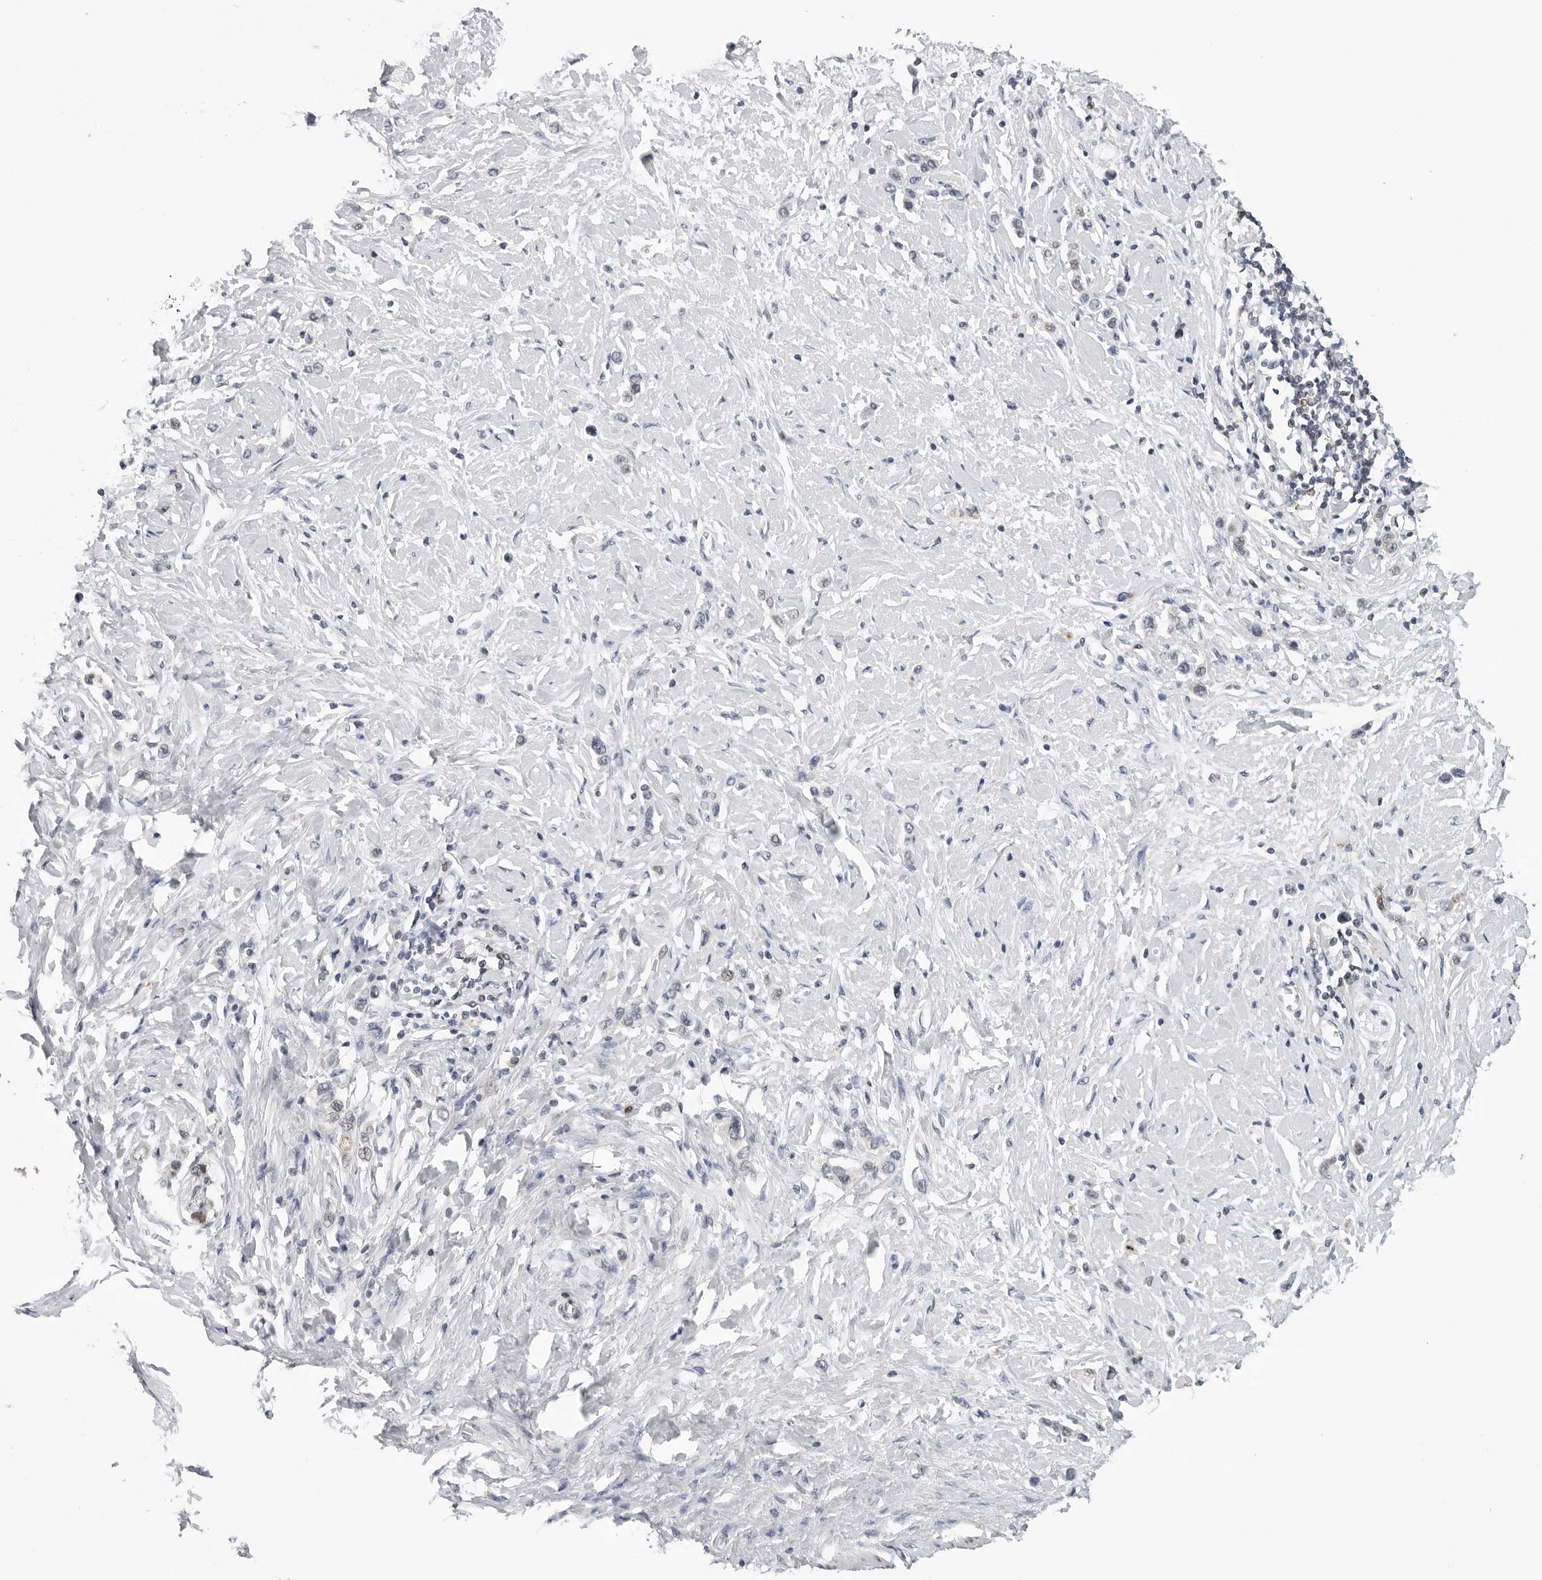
{"staining": {"intensity": "negative", "quantity": "none", "location": "none"}, "tissue": "stomach cancer", "cell_type": "Tumor cells", "image_type": "cancer", "snomed": [{"axis": "morphology", "description": "Adenocarcinoma, NOS"}, {"axis": "topography", "description": "Stomach"}], "caption": "An image of stomach adenocarcinoma stained for a protein exhibits no brown staining in tumor cells.", "gene": "CDK20", "patient": {"sex": "female", "age": 65}}